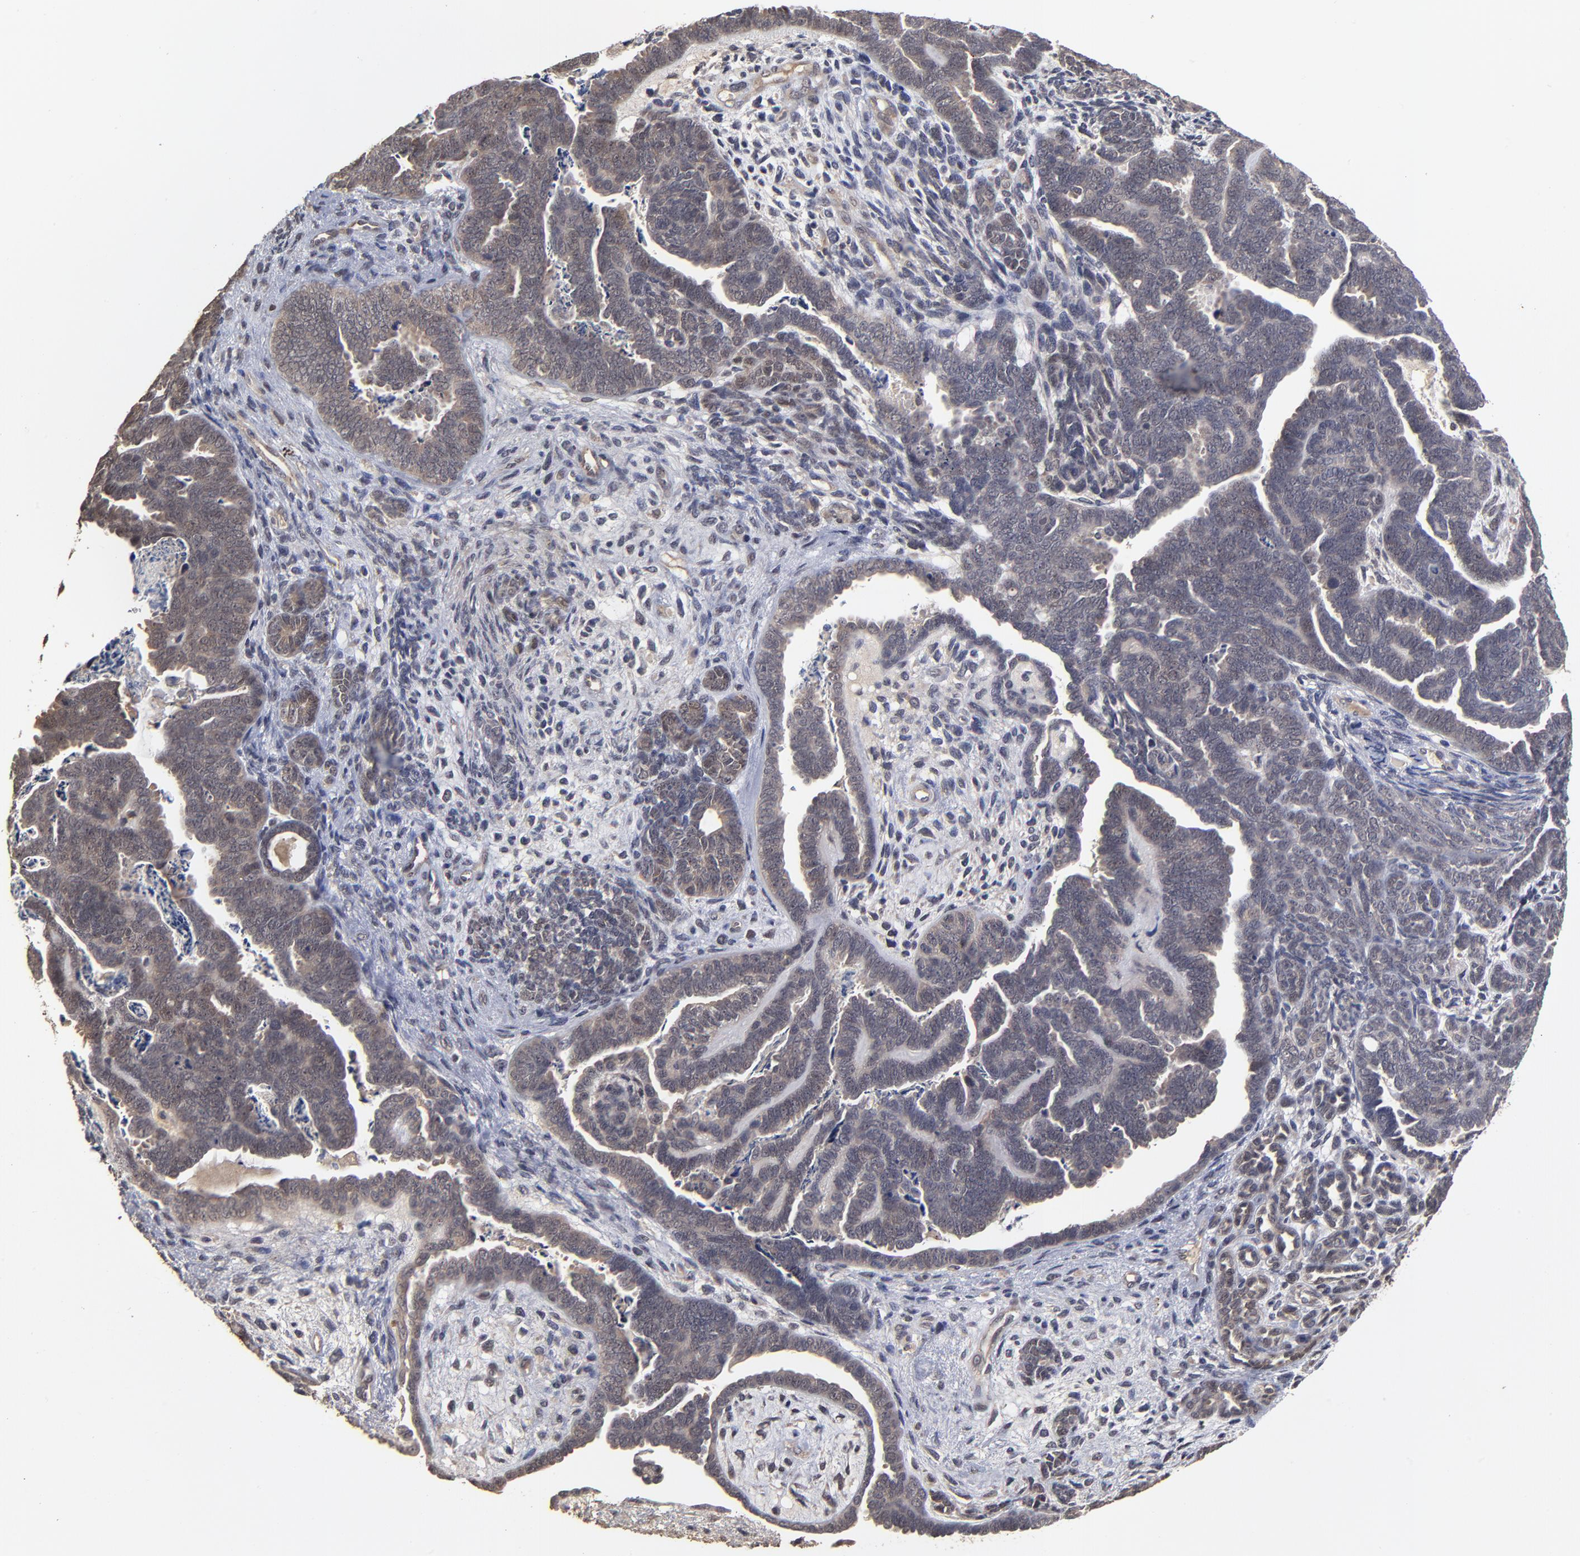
{"staining": {"intensity": "weak", "quantity": "<25%", "location": "cytoplasmic/membranous"}, "tissue": "endometrial cancer", "cell_type": "Tumor cells", "image_type": "cancer", "snomed": [{"axis": "morphology", "description": "Neoplasm, malignant, NOS"}, {"axis": "topography", "description": "Endometrium"}], "caption": "IHC micrograph of neoplastic tissue: human neoplasm (malignant) (endometrial) stained with DAB (3,3'-diaminobenzidine) displays no significant protein expression in tumor cells.", "gene": "ASB8", "patient": {"sex": "female", "age": 74}}